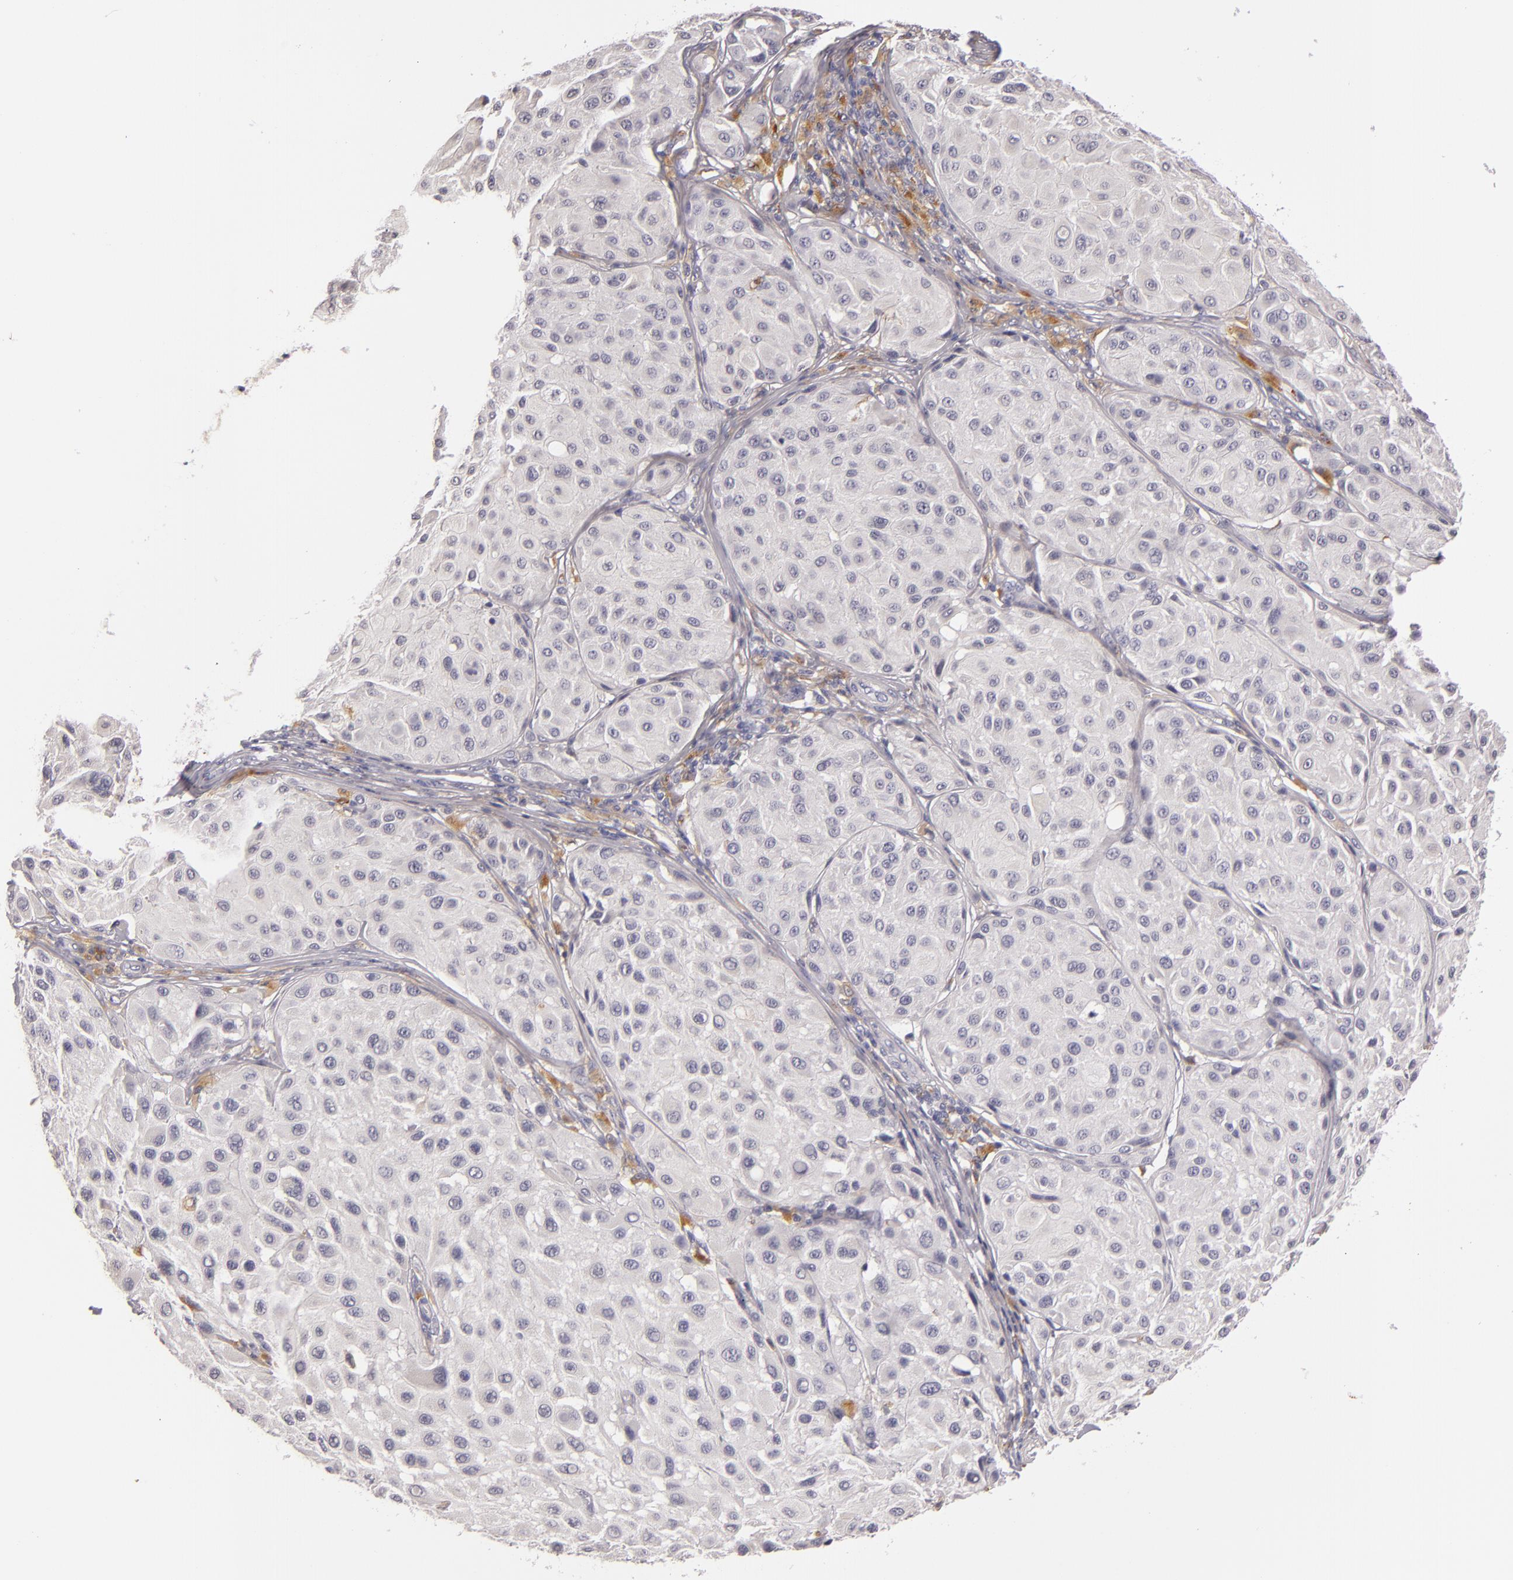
{"staining": {"intensity": "negative", "quantity": "none", "location": "none"}, "tissue": "melanoma", "cell_type": "Tumor cells", "image_type": "cancer", "snomed": [{"axis": "morphology", "description": "Malignant melanoma, NOS"}, {"axis": "topography", "description": "Skin"}], "caption": "The photomicrograph shows no significant positivity in tumor cells of malignant melanoma. (DAB (3,3'-diaminobenzidine) IHC visualized using brightfield microscopy, high magnification).", "gene": "TLR8", "patient": {"sex": "male", "age": 36}}